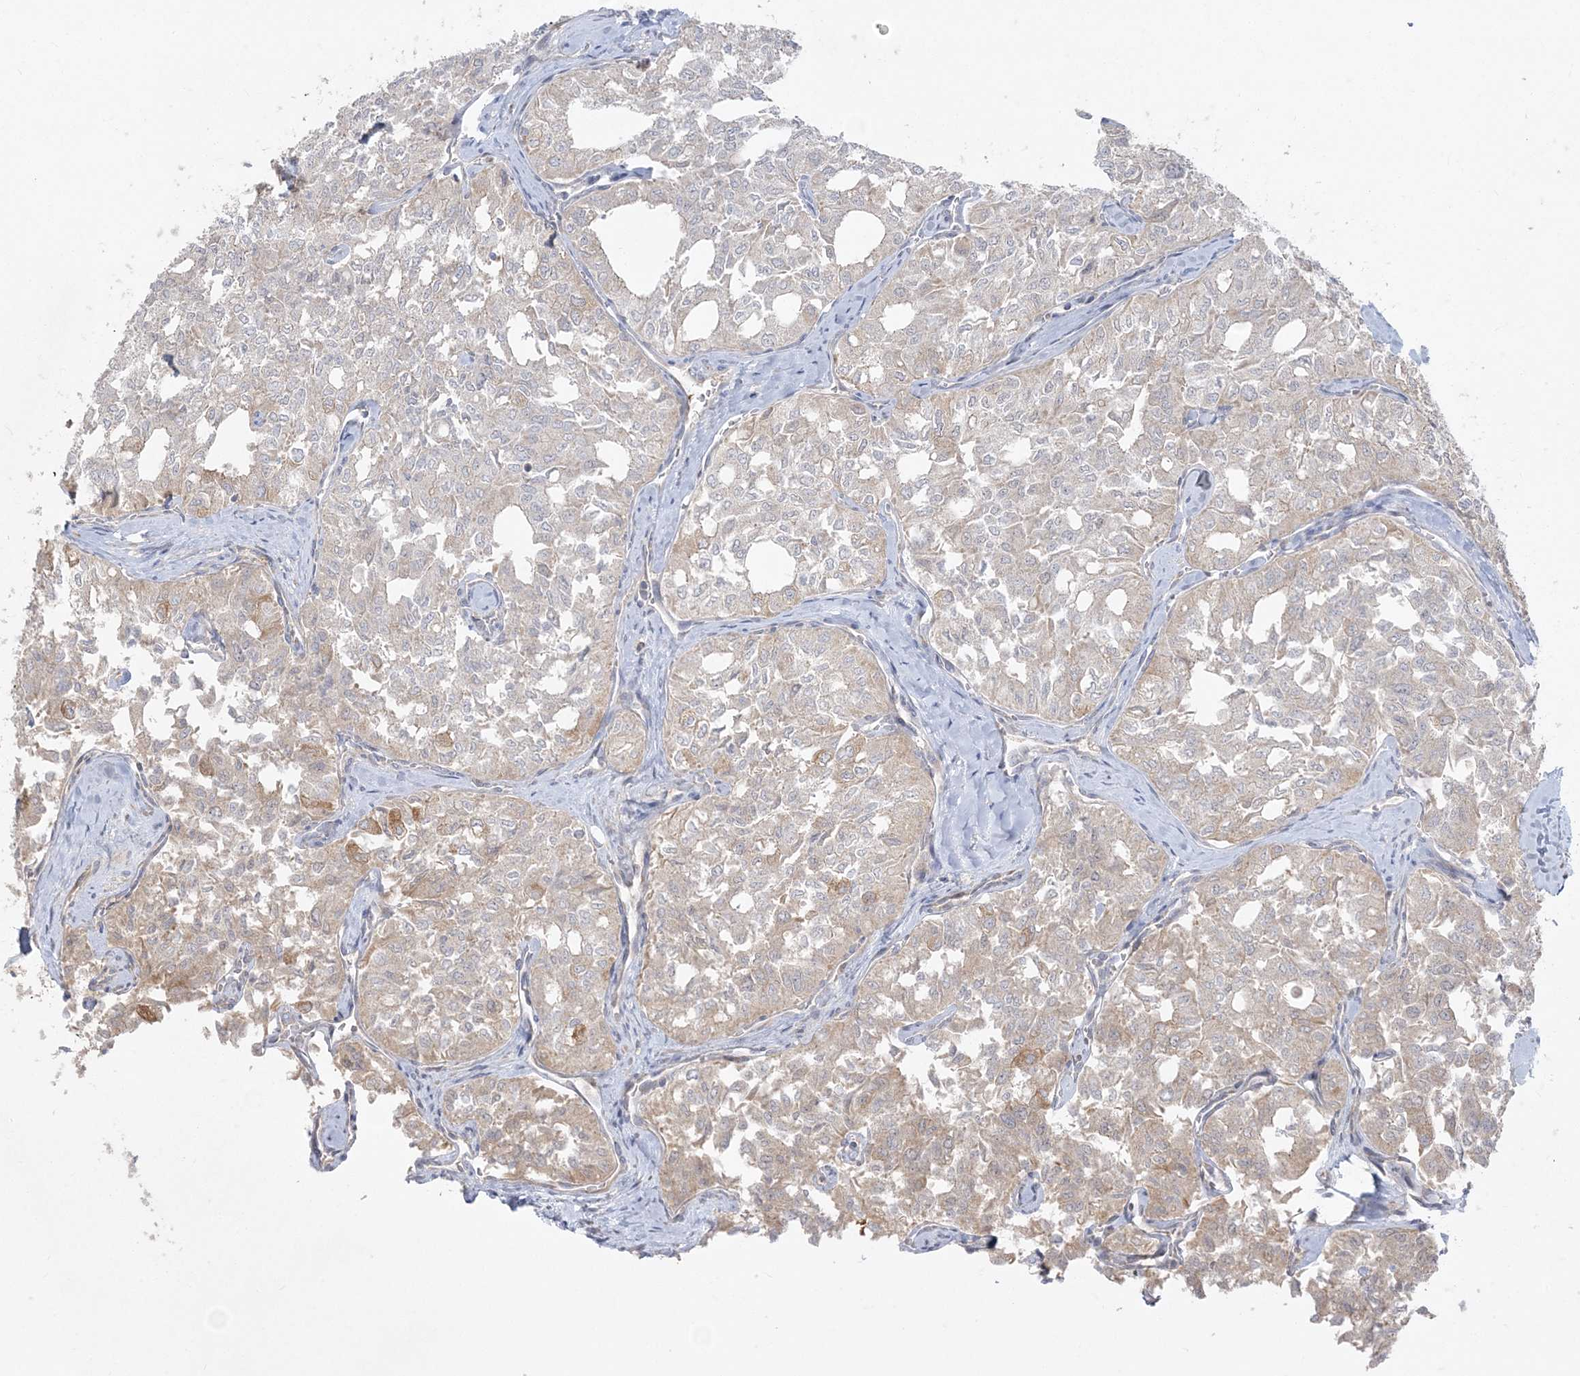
{"staining": {"intensity": "weak", "quantity": "25%-75%", "location": "cytoplasmic/membranous"}, "tissue": "thyroid cancer", "cell_type": "Tumor cells", "image_type": "cancer", "snomed": [{"axis": "morphology", "description": "Follicular adenoma carcinoma, NOS"}, {"axis": "topography", "description": "Thyroid gland"}], "caption": "A photomicrograph showing weak cytoplasmic/membranous expression in approximately 25%-75% of tumor cells in thyroid follicular adenoma carcinoma, as visualized by brown immunohistochemical staining.", "gene": "ZC3H6", "patient": {"sex": "male", "age": 75}}